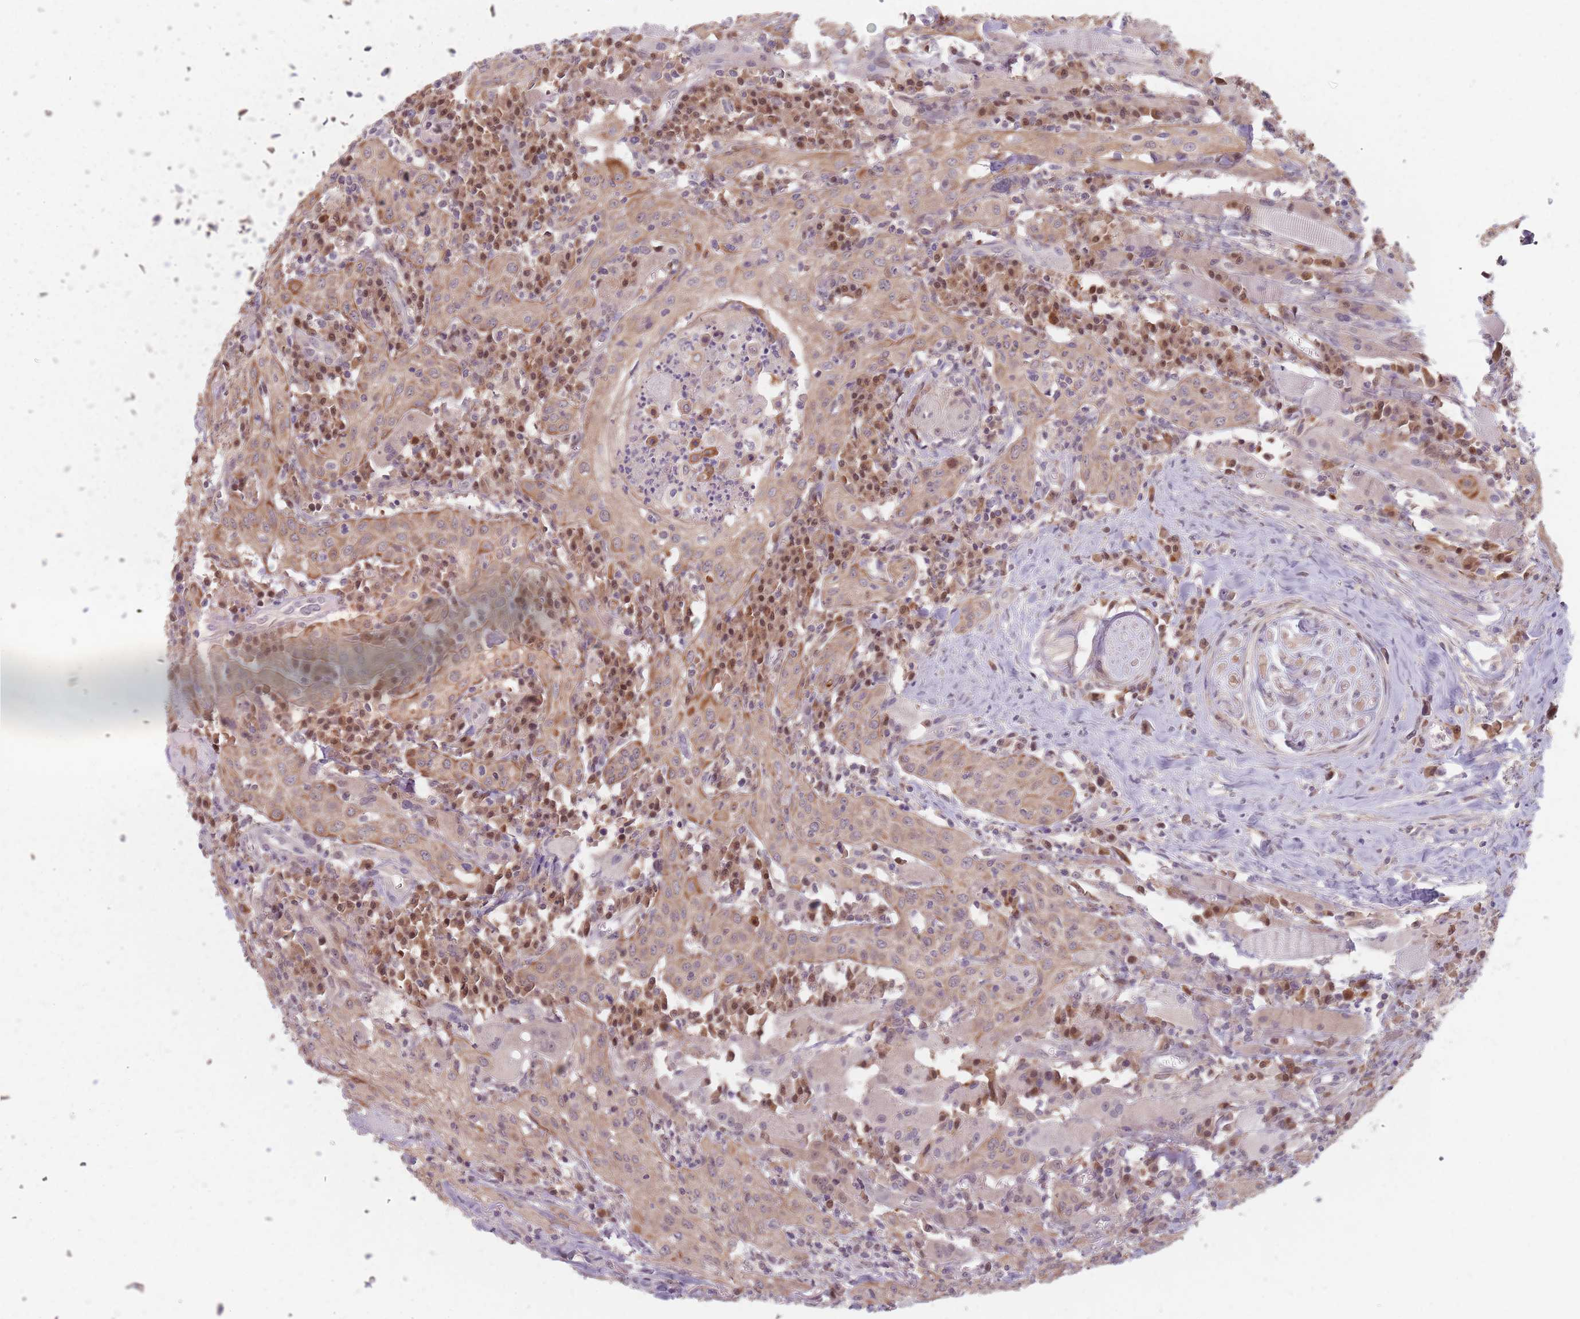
{"staining": {"intensity": "moderate", "quantity": "25%-75%", "location": "cytoplasmic/membranous"}, "tissue": "head and neck cancer", "cell_type": "Tumor cells", "image_type": "cancer", "snomed": [{"axis": "morphology", "description": "Squamous cell carcinoma, NOS"}, {"axis": "topography", "description": "Oral tissue"}, {"axis": "topography", "description": "Head-Neck"}], "caption": "There is medium levels of moderate cytoplasmic/membranous expression in tumor cells of head and neck cancer, as demonstrated by immunohistochemical staining (brown color).", "gene": "NAXE", "patient": {"sex": "female", "age": 70}}